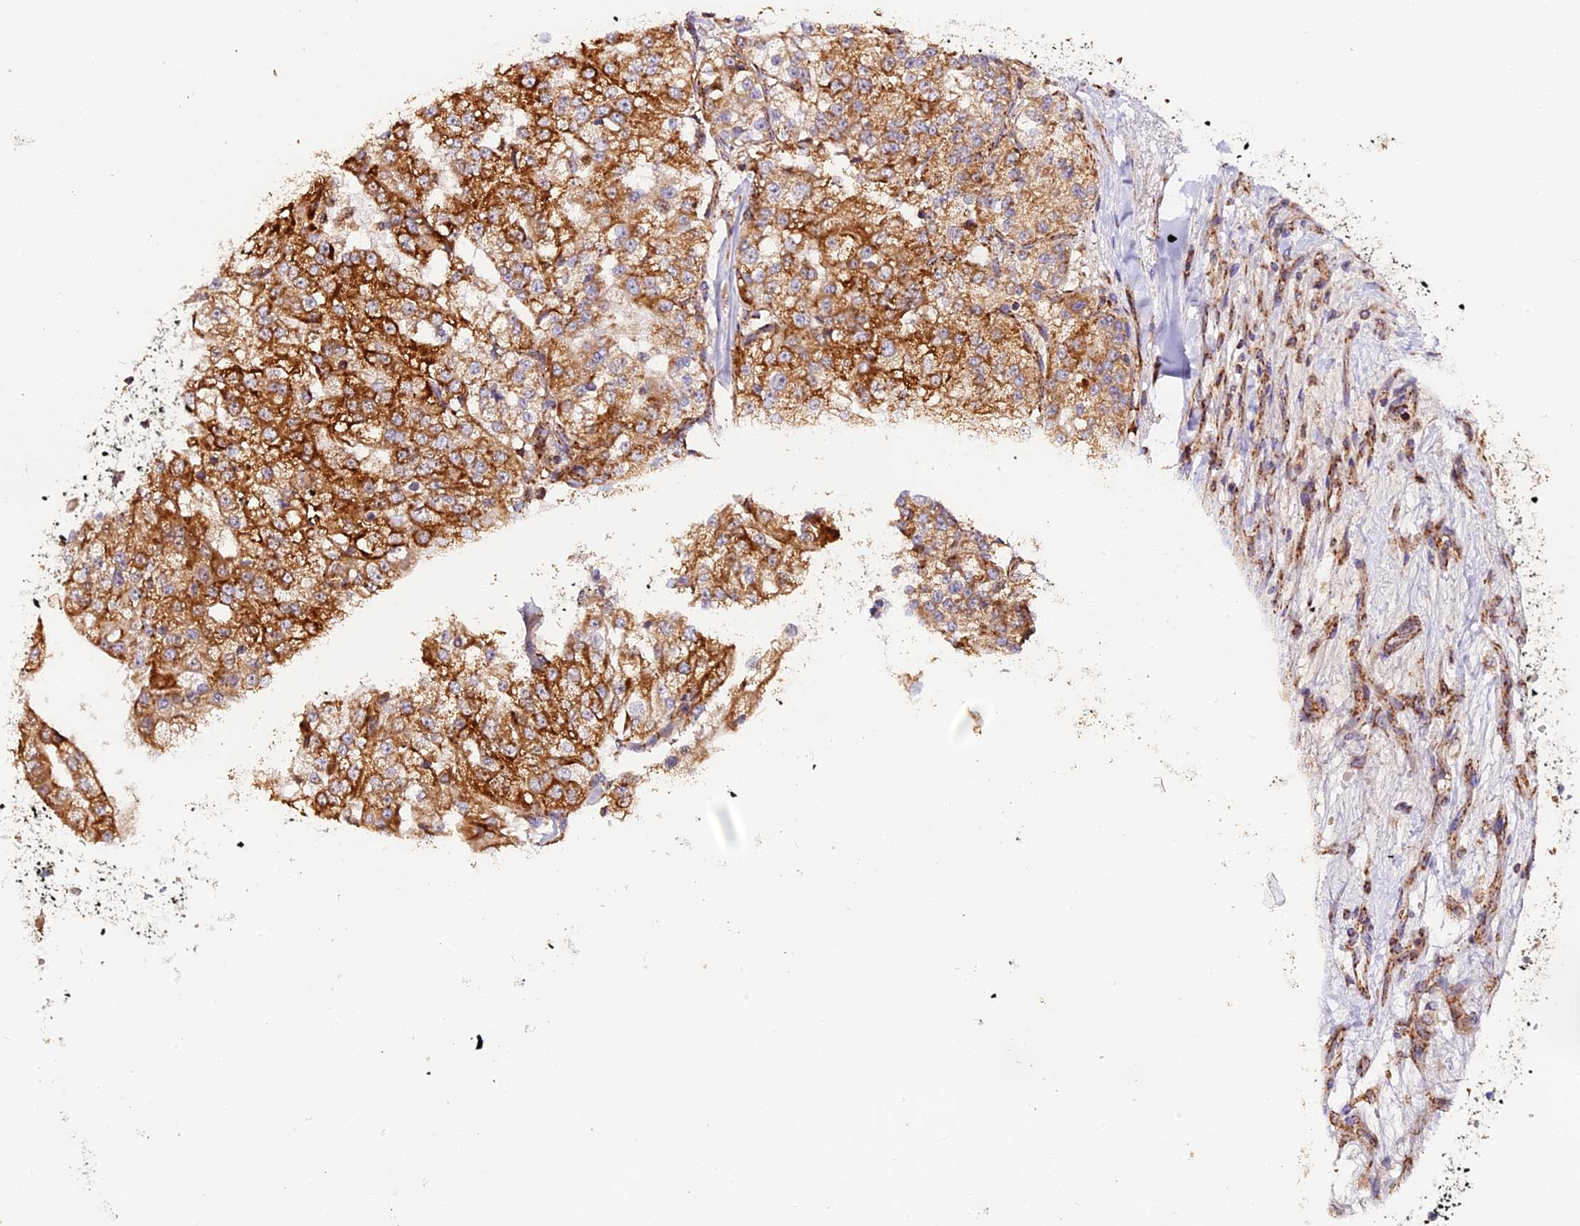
{"staining": {"intensity": "strong", "quantity": ">75%", "location": "cytoplasmic/membranous"}, "tissue": "renal cancer", "cell_type": "Tumor cells", "image_type": "cancer", "snomed": [{"axis": "morphology", "description": "Adenocarcinoma, NOS"}, {"axis": "topography", "description": "Kidney"}], "caption": "Tumor cells display strong cytoplasmic/membranous expression in approximately >75% of cells in renal cancer (adenocarcinoma).", "gene": "NDUFA8", "patient": {"sex": "female", "age": 63}}